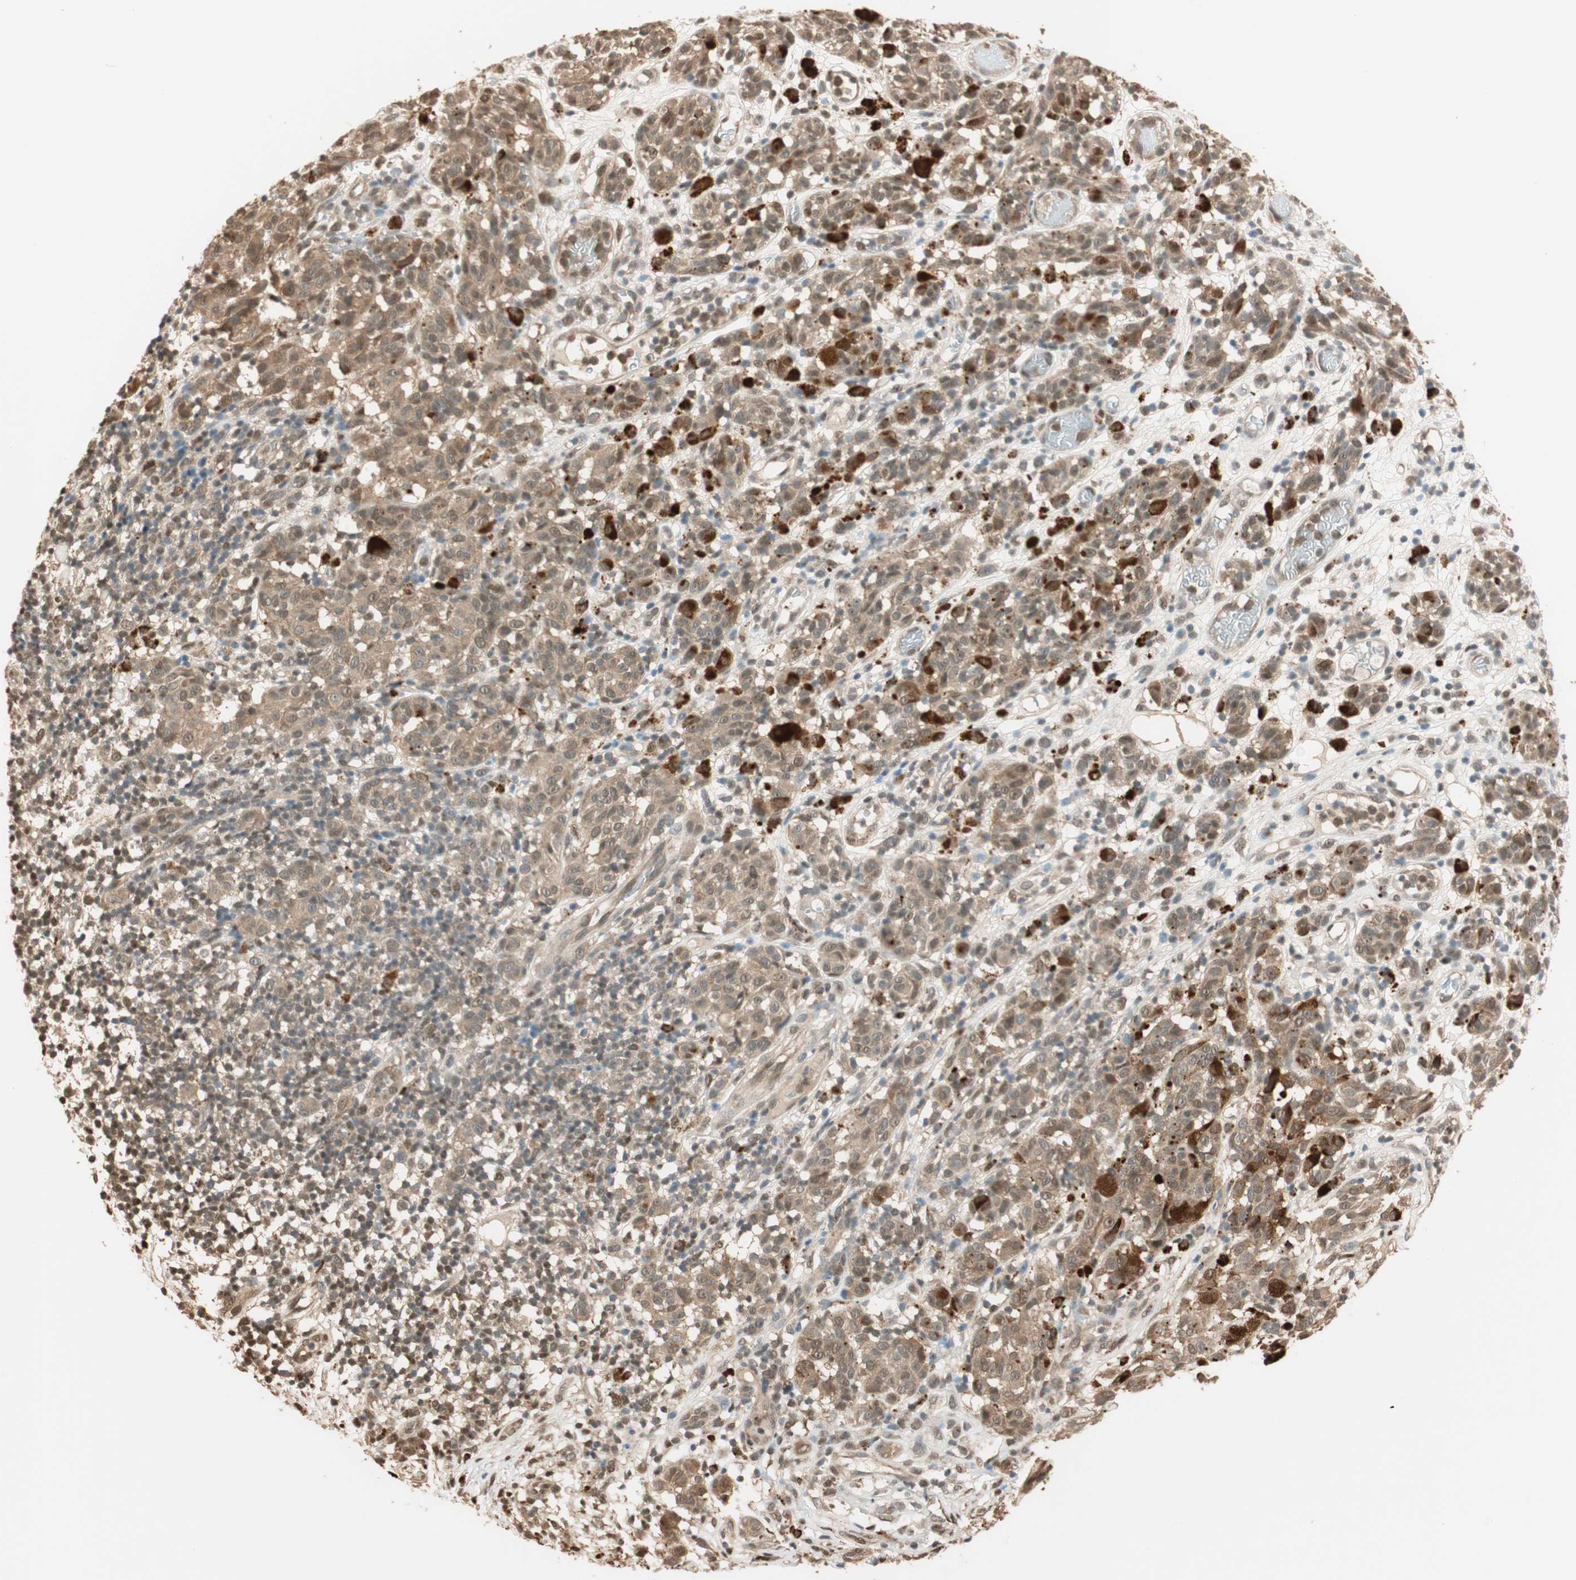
{"staining": {"intensity": "moderate", "quantity": ">75%", "location": "cytoplasmic/membranous,nuclear"}, "tissue": "melanoma", "cell_type": "Tumor cells", "image_type": "cancer", "snomed": [{"axis": "morphology", "description": "Malignant melanoma, NOS"}, {"axis": "topography", "description": "Skin"}], "caption": "A medium amount of moderate cytoplasmic/membranous and nuclear expression is identified in about >75% of tumor cells in malignant melanoma tissue.", "gene": "ZNF443", "patient": {"sex": "female", "age": 46}}